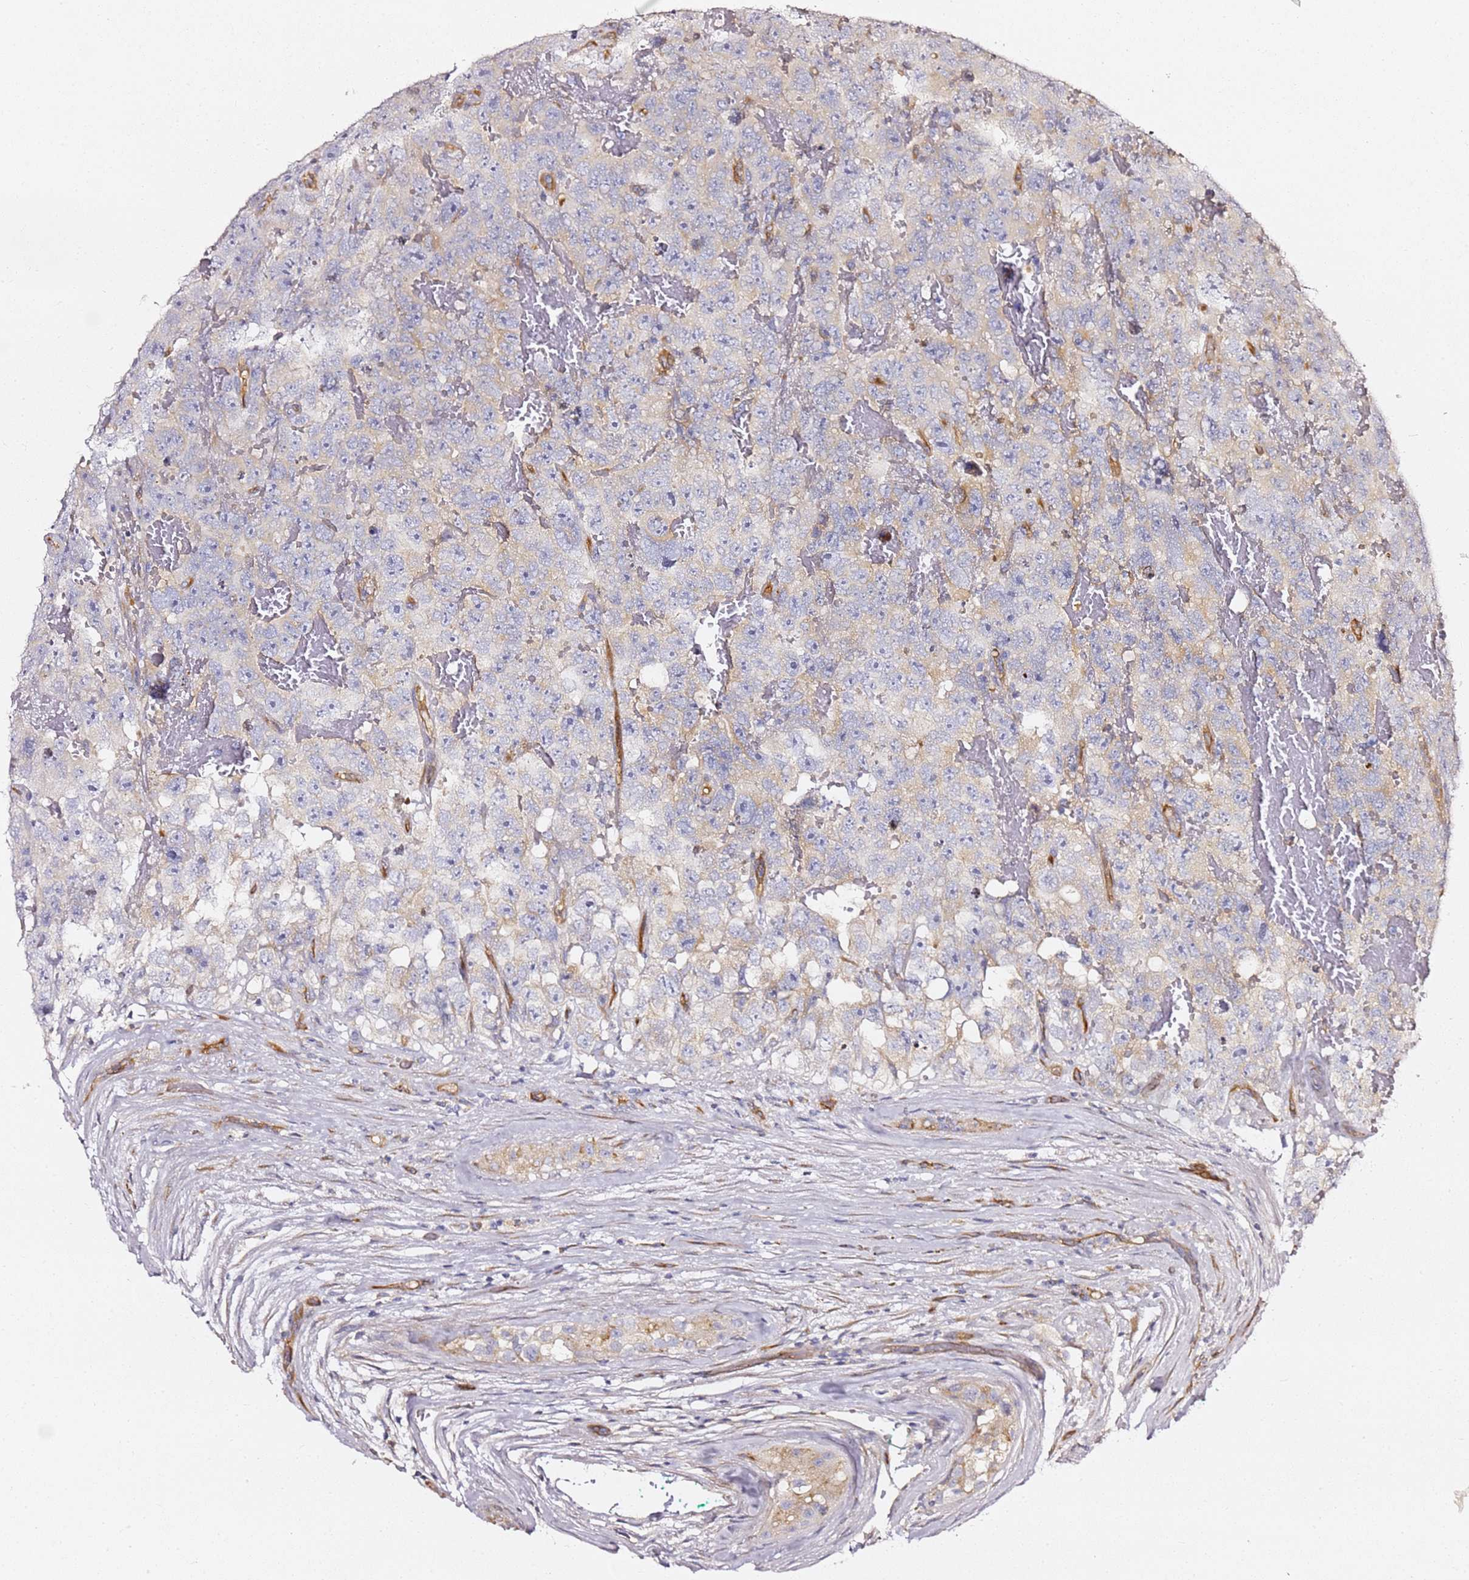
{"staining": {"intensity": "weak", "quantity": "25%-75%", "location": "cytoplasmic/membranous"}, "tissue": "testis cancer", "cell_type": "Tumor cells", "image_type": "cancer", "snomed": [{"axis": "morphology", "description": "Carcinoma, Embryonal, NOS"}, {"axis": "topography", "description": "Testis"}], "caption": "Brown immunohistochemical staining in human embryonal carcinoma (testis) demonstrates weak cytoplasmic/membranous staining in about 25%-75% of tumor cells. The staining is performed using DAB brown chromogen to label protein expression. The nuclei are counter-stained blue using hematoxylin.", "gene": "KIF7", "patient": {"sex": "male", "age": 45}}